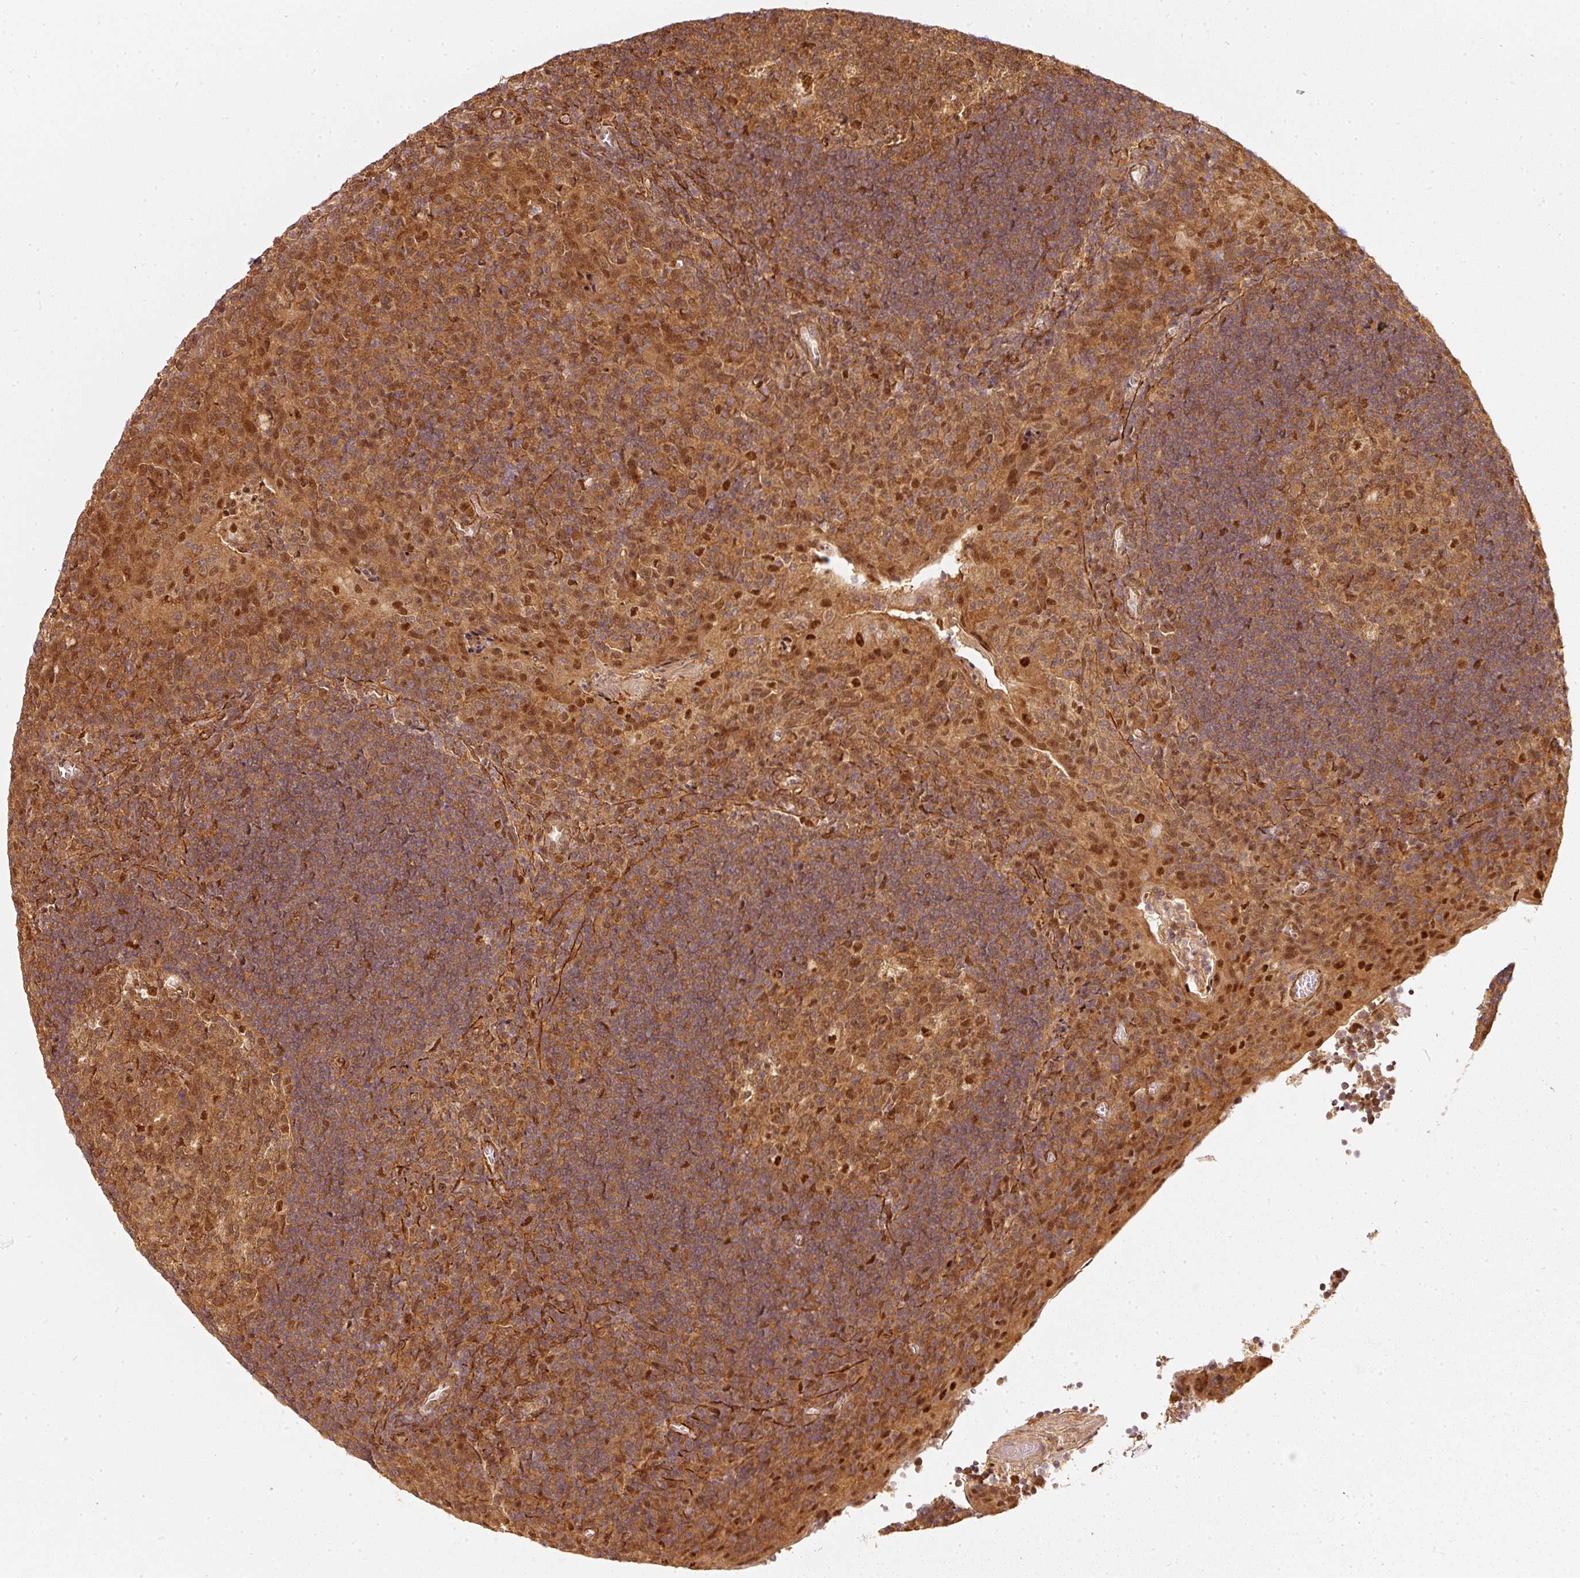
{"staining": {"intensity": "moderate", "quantity": ">75%", "location": "cytoplasmic/membranous,nuclear"}, "tissue": "tonsil", "cell_type": "Germinal center cells", "image_type": "normal", "snomed": [{"axis": "morphology", "description": "Normal tissue, NOS"}, {"axis": "topography", "description": "Tonsil"}], "caption": "Approximately >75% of germinal center cells in unremarkable tonsil display moderate cytoplasmic/membranous,nuclear protein expression as visualized by brown immunohistochemical staining.", "gene": "PSMD1", "patient": {"sex": "male", "age": 17}}